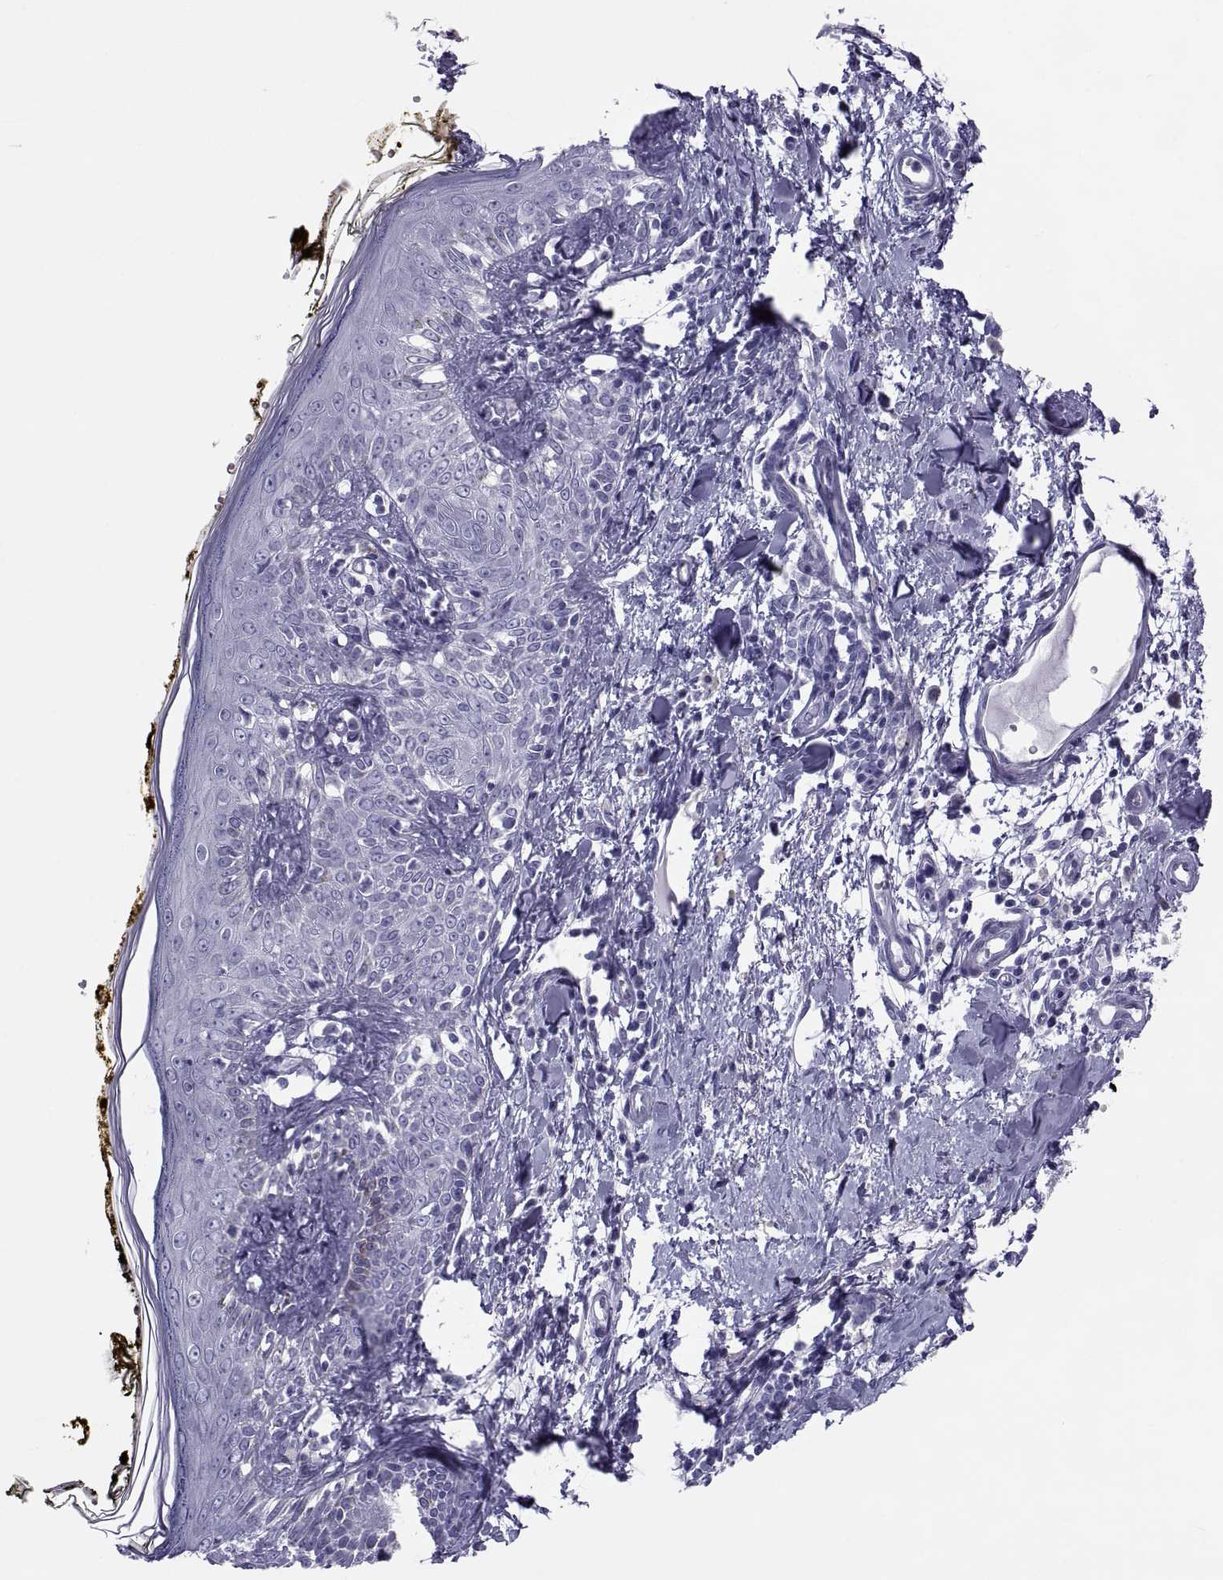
{"staining": {"intensity": "negative", "quantity": "none", "location": "none"}, "tissue": "skin", "cell_type": "Fibroblasts", "image_type": "normal", "snomed": [{"axis": "morphology", "description": "Normal tissue, NOS"}, {"axis": "topography", "description": "Skin"}], "caption": "This is an immunohistochemistry histopathology image of normal human skin. There is no staining in fibroblasts.", "gene": "RNASE12", "patient": {"sex": "male", "age": 76}}